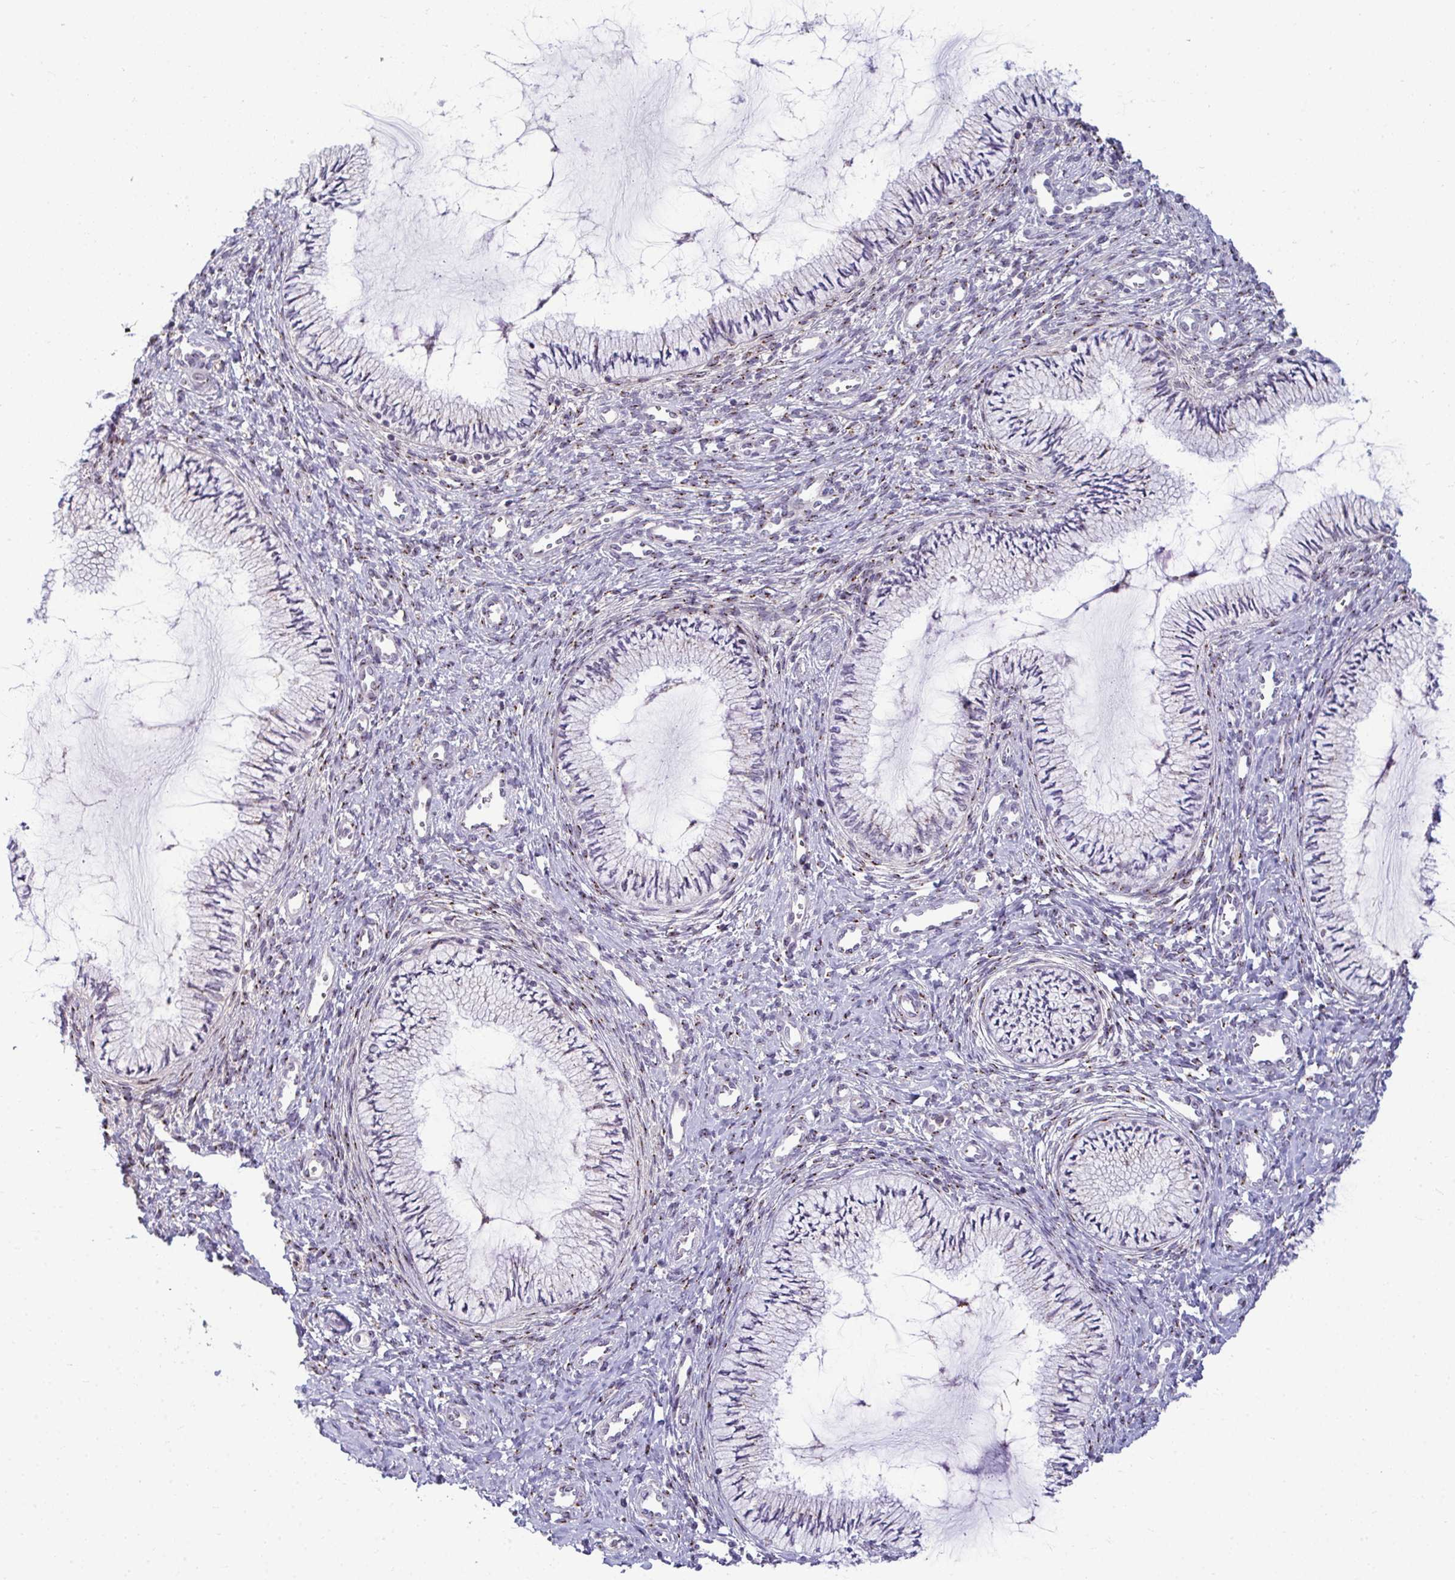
{"staining": {"intensity": "negative", "quantity": "none", "location": "none"}, "tissue": "cervix", "cell_type": "Glandular cells", "image_type": "normal", "snomed": [{"axis": "morphology", "description": "Normal tissue, NOS"}, {"axis": "topography", "description": "Cervix"}], "caption": "DAB (3,3'-diaminobenzidine) immunohistochemical staining of normal cervix displays no significant expression in glandular cells.", "gene": "DTX4", "patient": {"sex": "female", "age": 24}}